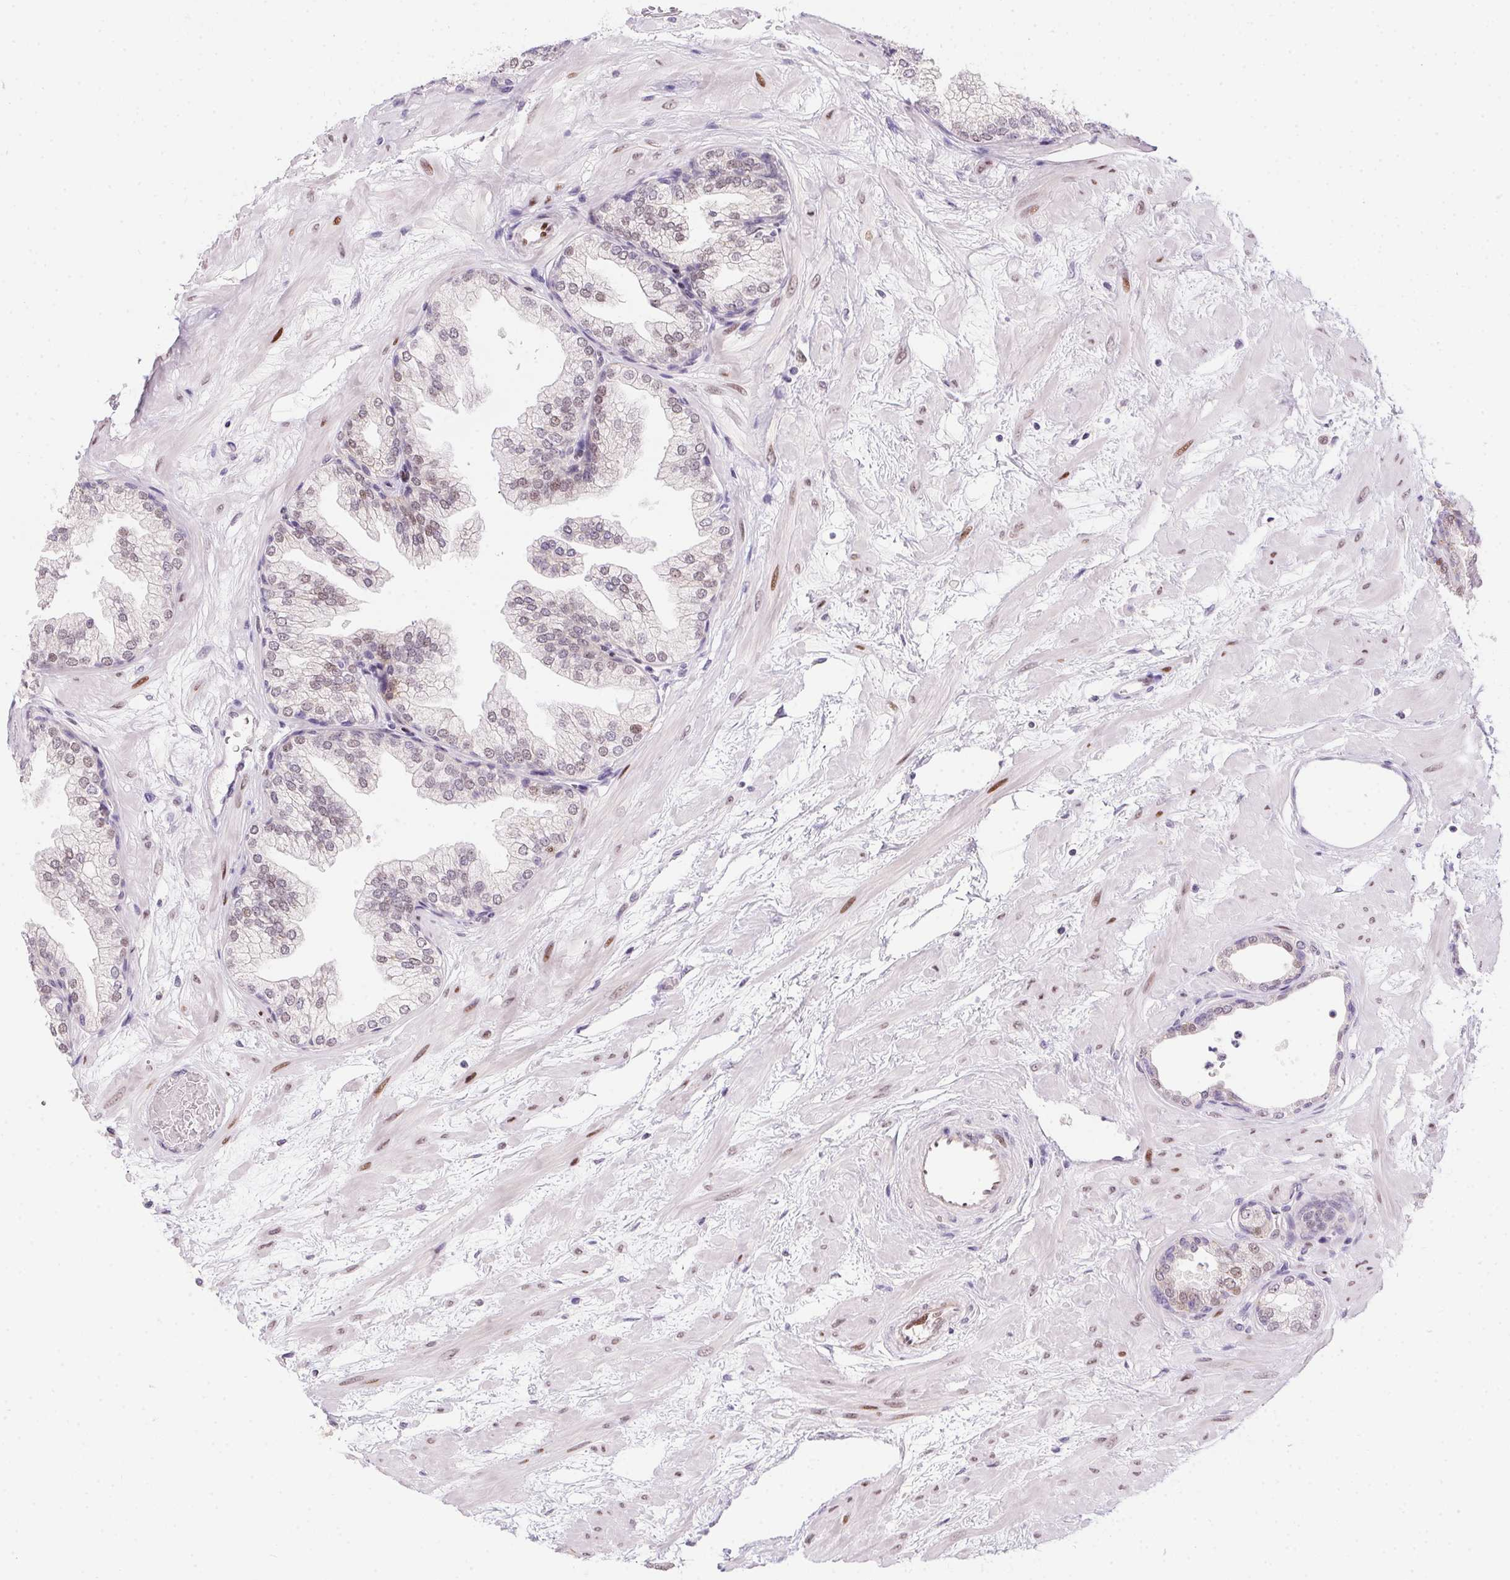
{"staining": {"intensity": "weak", "quantity": "25%-75%", "location": "nuclear"}, "tissue": "prostate", "cell_type": "Glandular cells", "image_type": "normal", "snomed": [{"axis": "morphology", "description": "Normal tissue, NOS"}, {"axis": "topography", "description": "Prostate"}], "caption": "Immunohistochemical staining of unremarkable human prostate demonstrates 25%-75% levels of weak nuclear protein positivity in approximately 25%-75% of glandular cells. (Brightfield microscopy of DAB IHC at high magnification).", "gene": "SP9", "patient": {"sex": "male", "age": 37}}